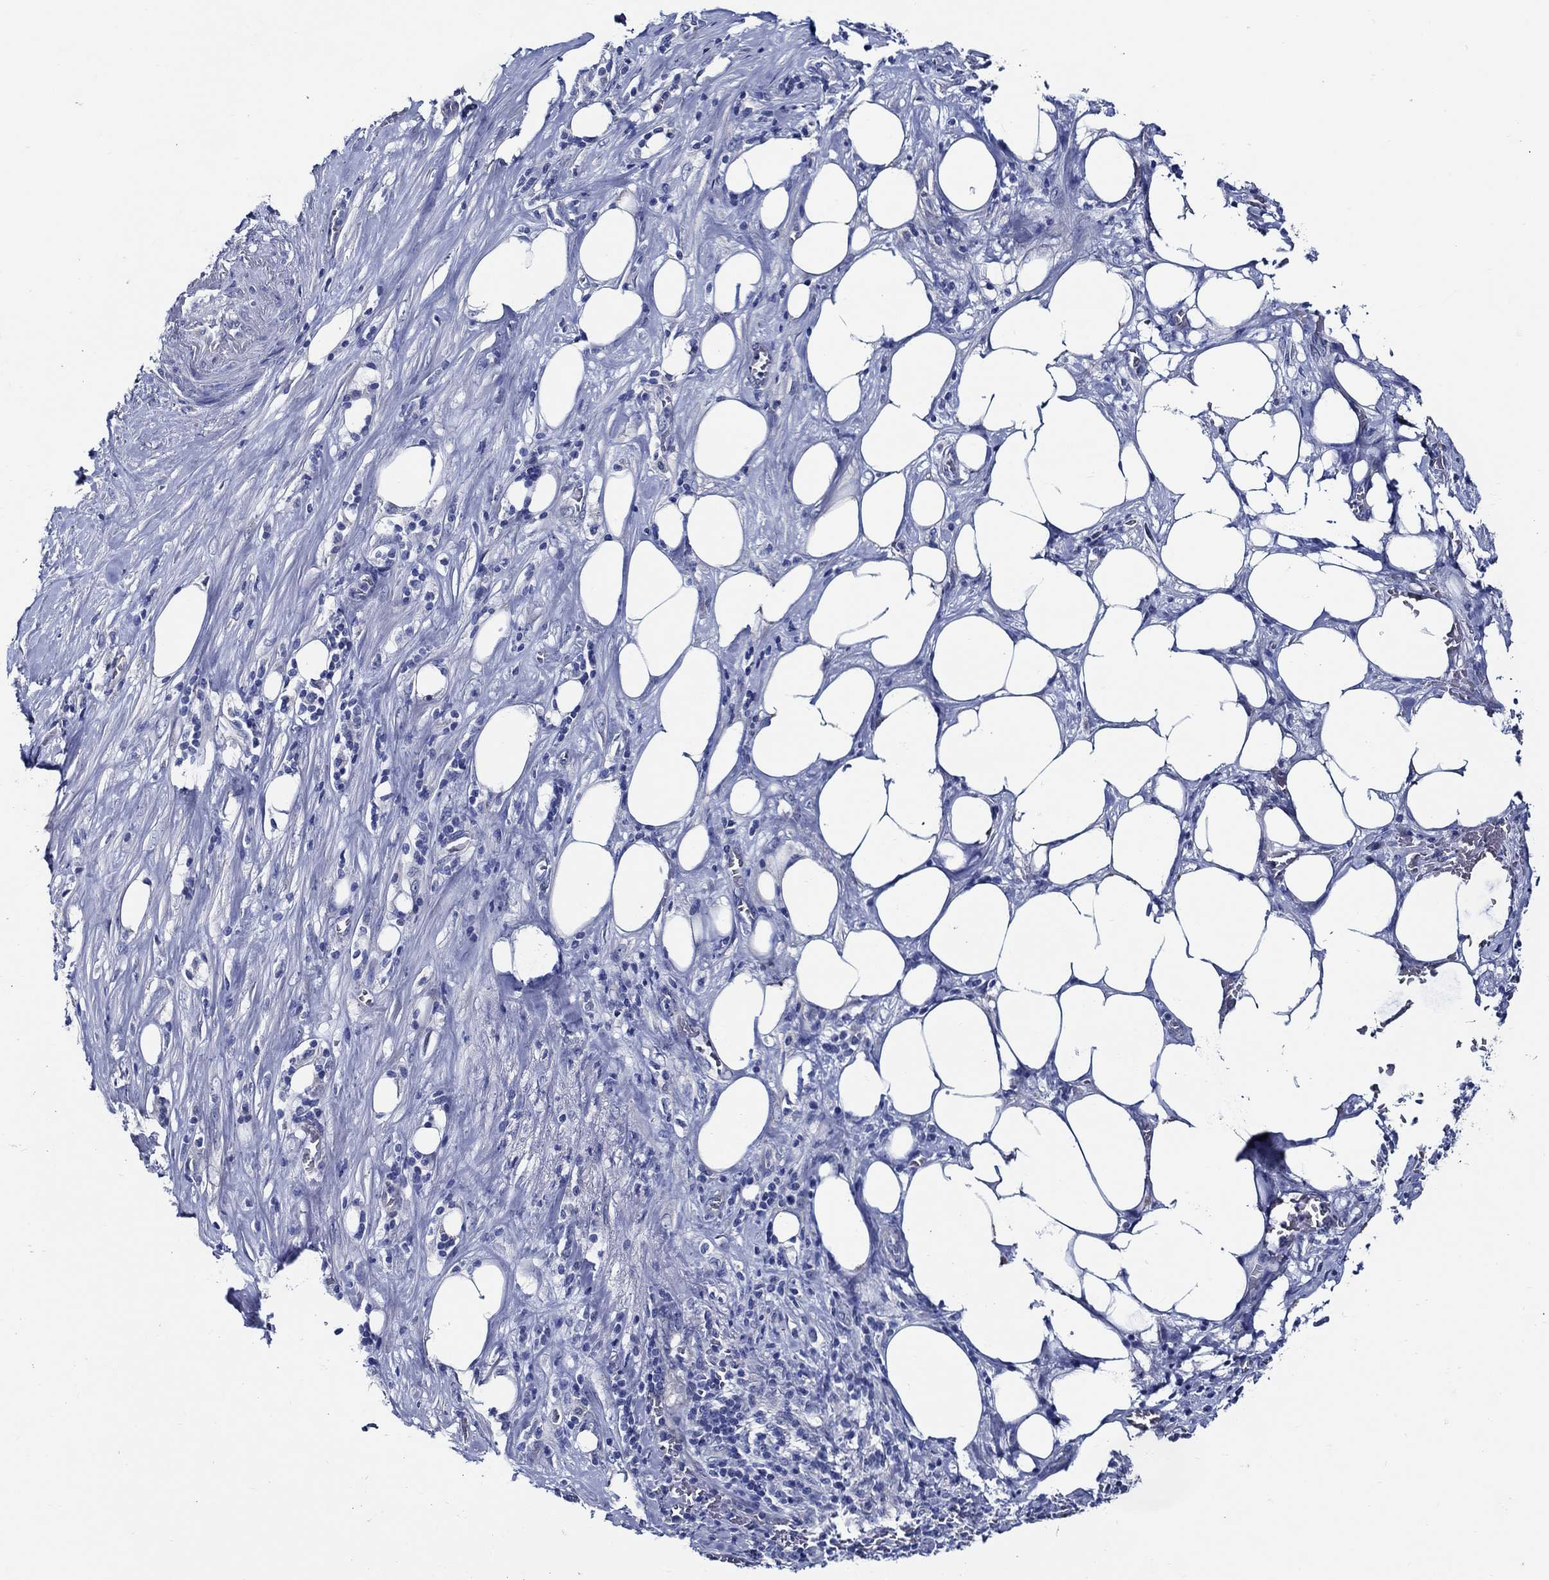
{"staining": {"intensity": "negative", "quantity": "none", "location": "none"}, "tissue": "pancreatic cancer", "cell_type": "Tumor cells", "image_type": "cancer", "snomed": [{"axis": "morphology", "description": "Adenocarcinoma, NOS"}, {"axis": "topography", "description": "Pancreas"}], "caption": "Tumor cells show no significant protein positivity in pancreatic cancer. (DAB immunohistochemistry (IHC), high magnification).", "gene": "SKOR1", "patient": {"sex": "male", "age": 57}}